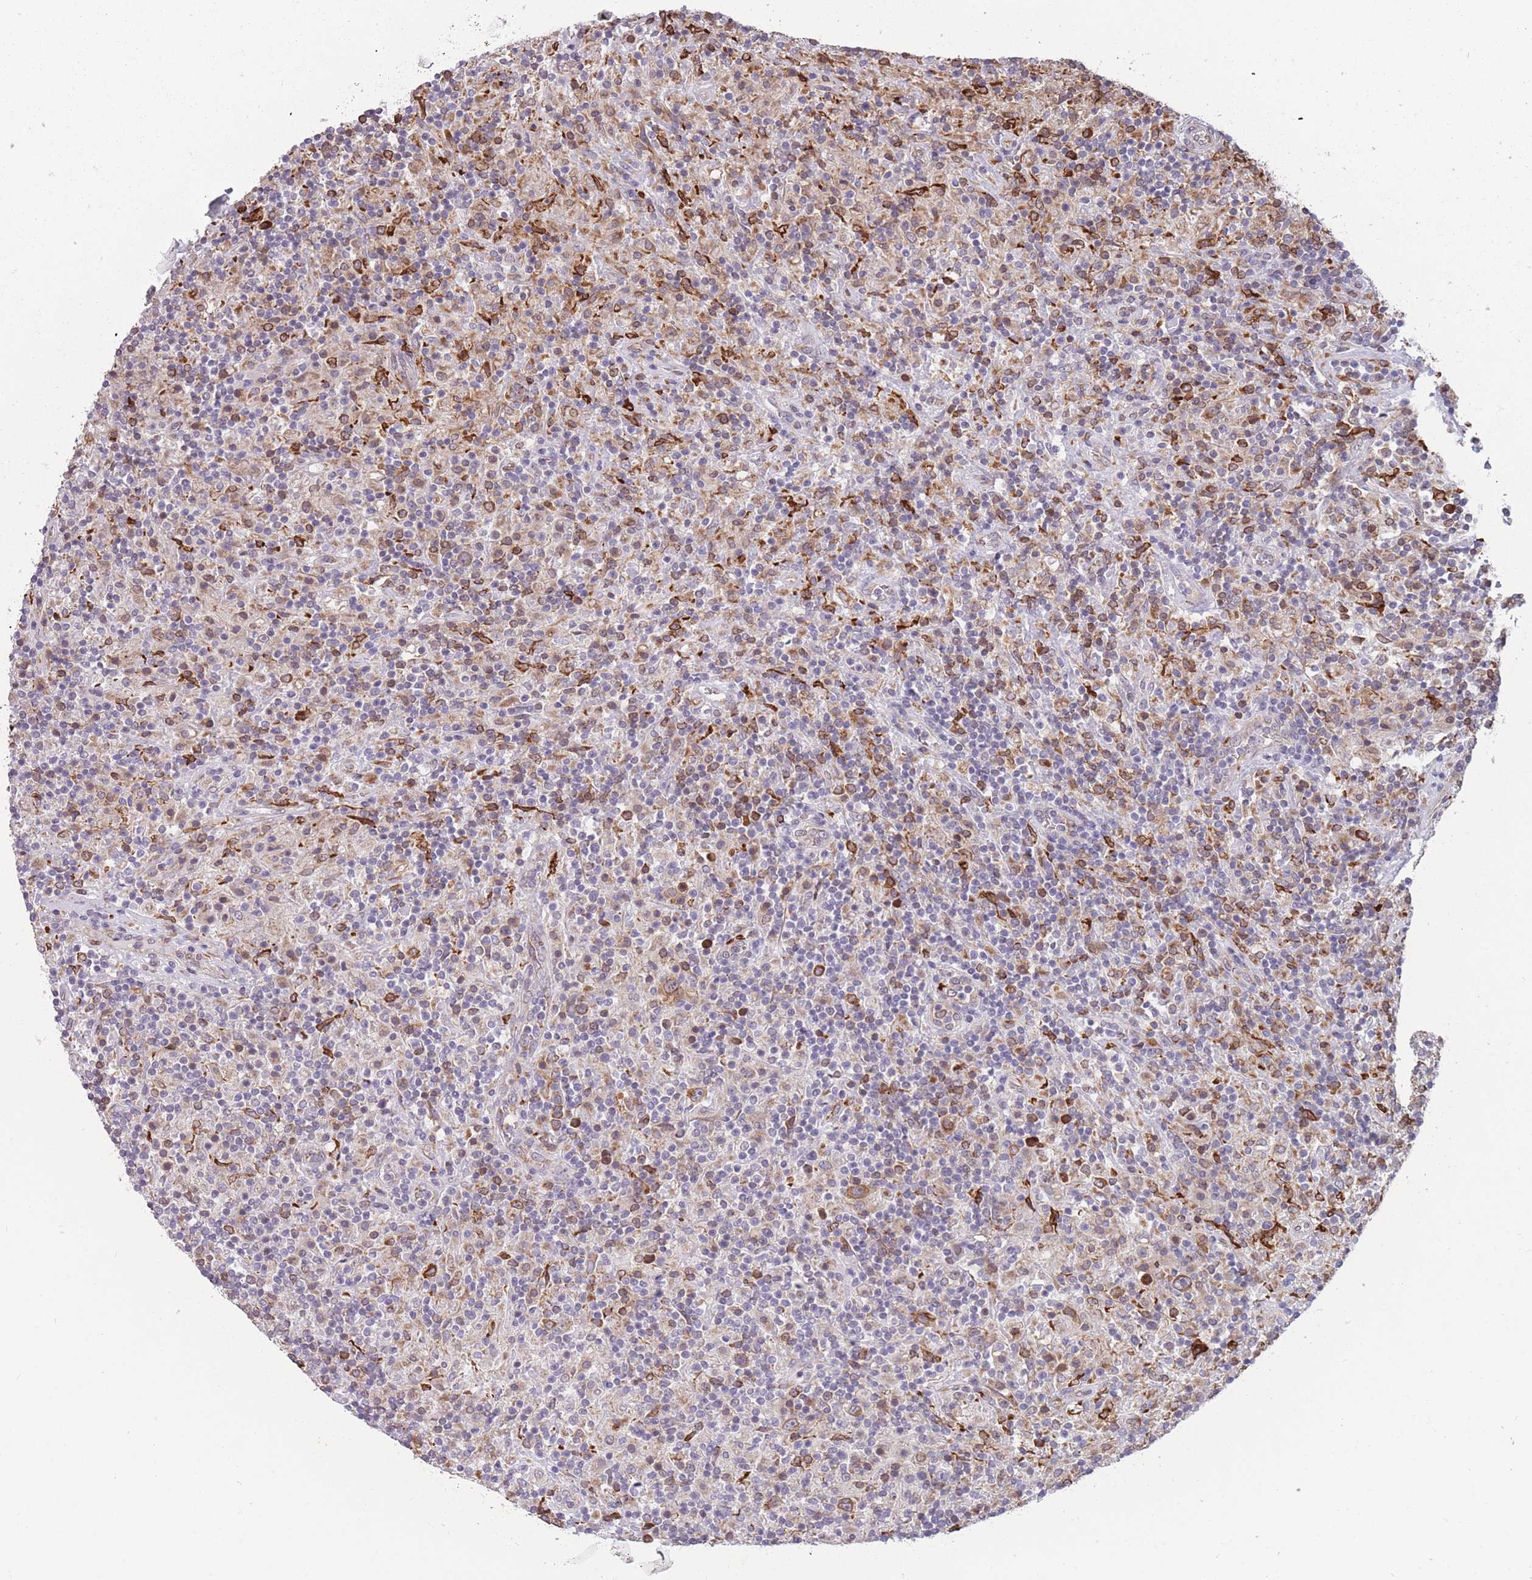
{"staining": {"intensity": "moderate", "quantity": ">75%", "location": "cytoplasmic/membranous"}, "tissue": "lymphoma", "cell_type": "Tumor cells", "image_type": "cancer", "snomed": [{"axis": "morphology", "description": "Hodgkin's disease, NOS"}, {"axis": "topography", "description": "Lymph node"}], "caption": "This is an image of immunohistochemistry staining of Hodgkin's disease, which shows moderate expression in the cytoplasmic/membranous of tumor cells.", "gene": "TMEM121", "patient": {"sex": "male", "age": 70}}